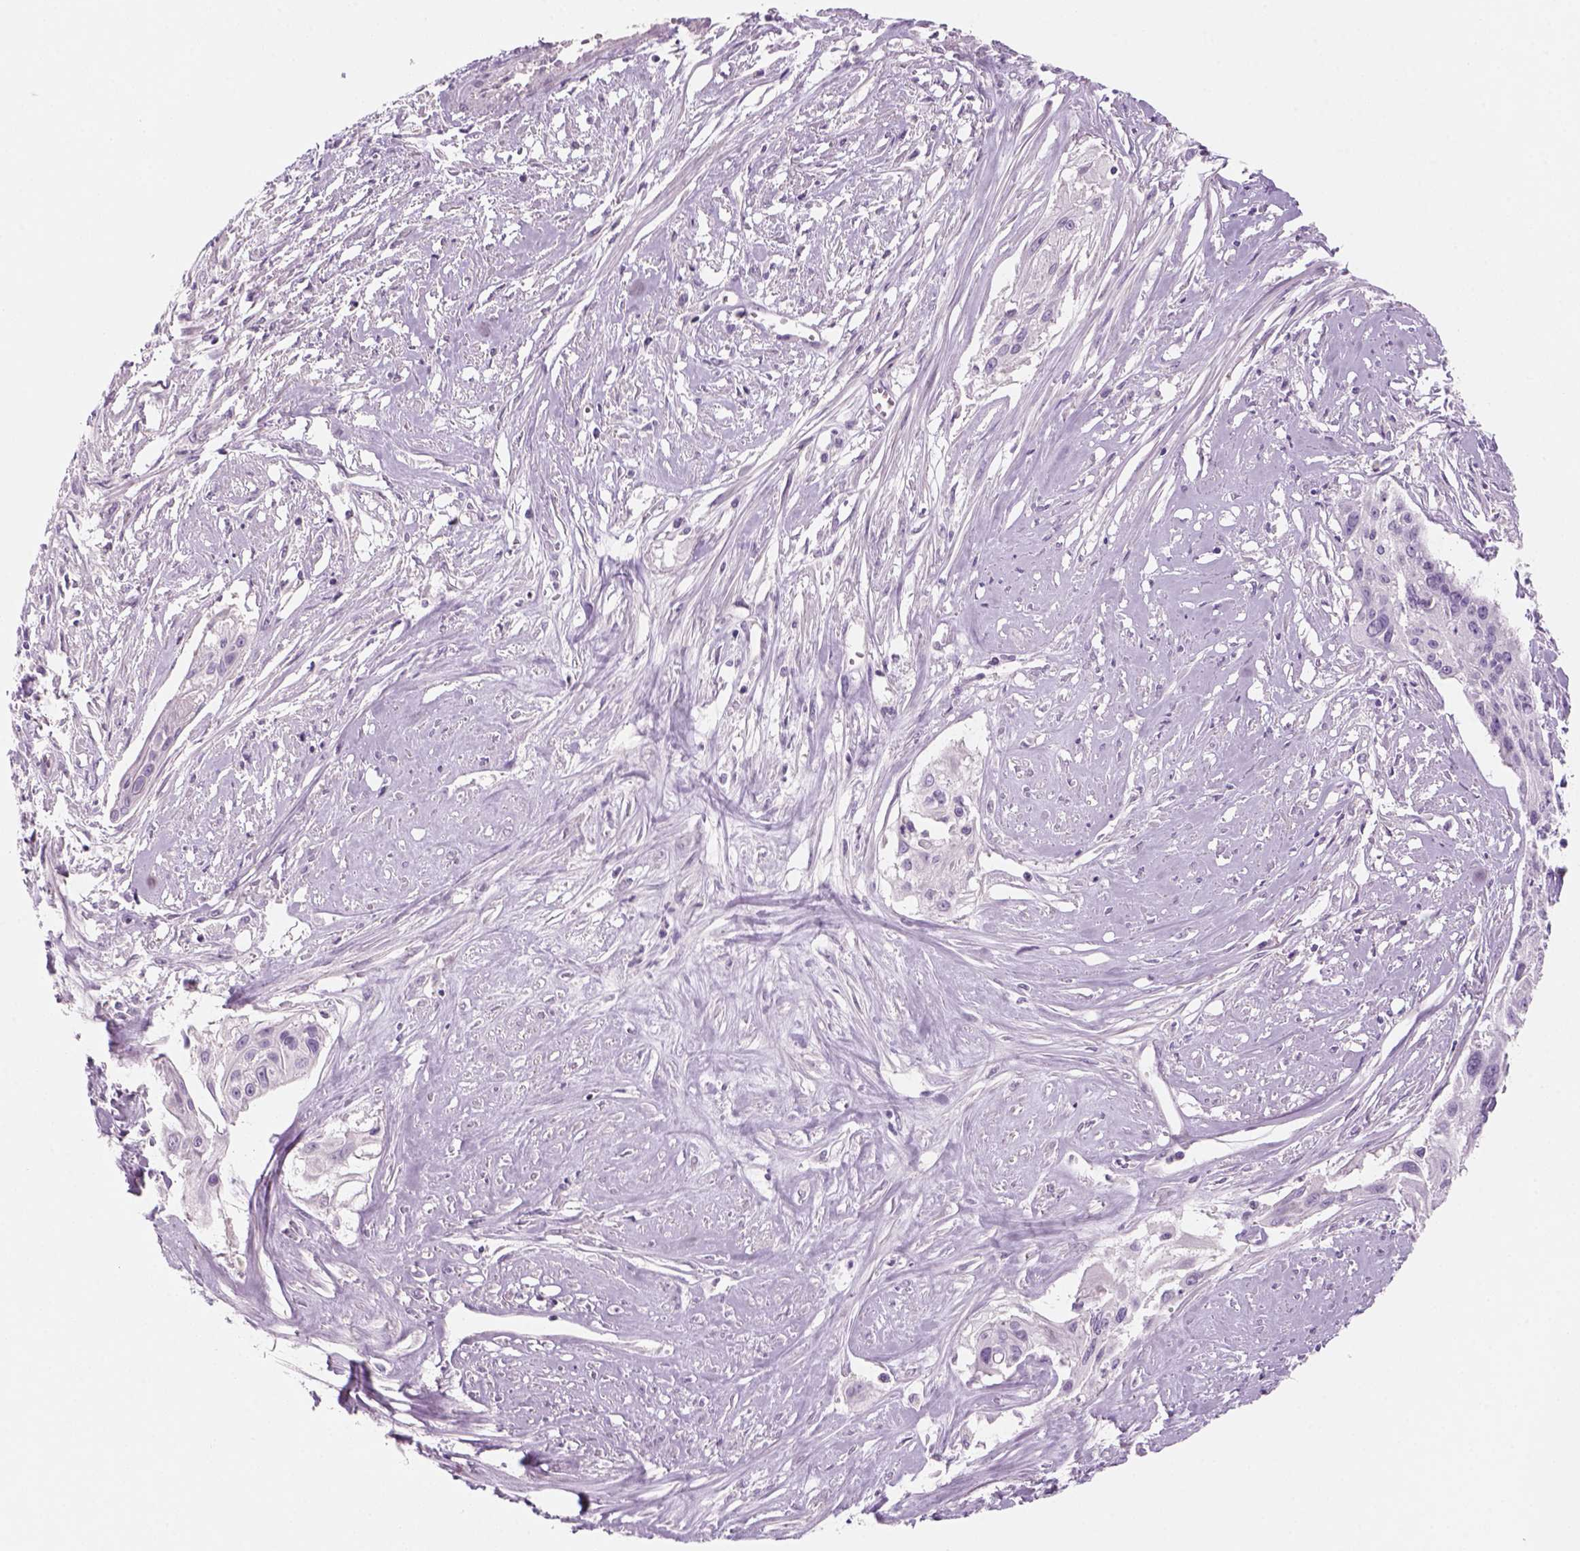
{"staining": {"intensity": "negative", "quantity": "none", "location": "none"}, "tissue": "cervical cancer", "cell_type": "Tumor cells", "image_type": "cancer", "snomed": [{"axis": "morphology", "description": "Squamous cell carcinoma, NOS"}, {"axis": "topography", "description": "Cervix"}], "caption": "IHC micrograph of neoplastic tissue: human cervical cancer stained with DAB reveals no significant protein staining in tumor cells.", "gene": "KRT25", "patient": {"sex": "female", "age": 49}}